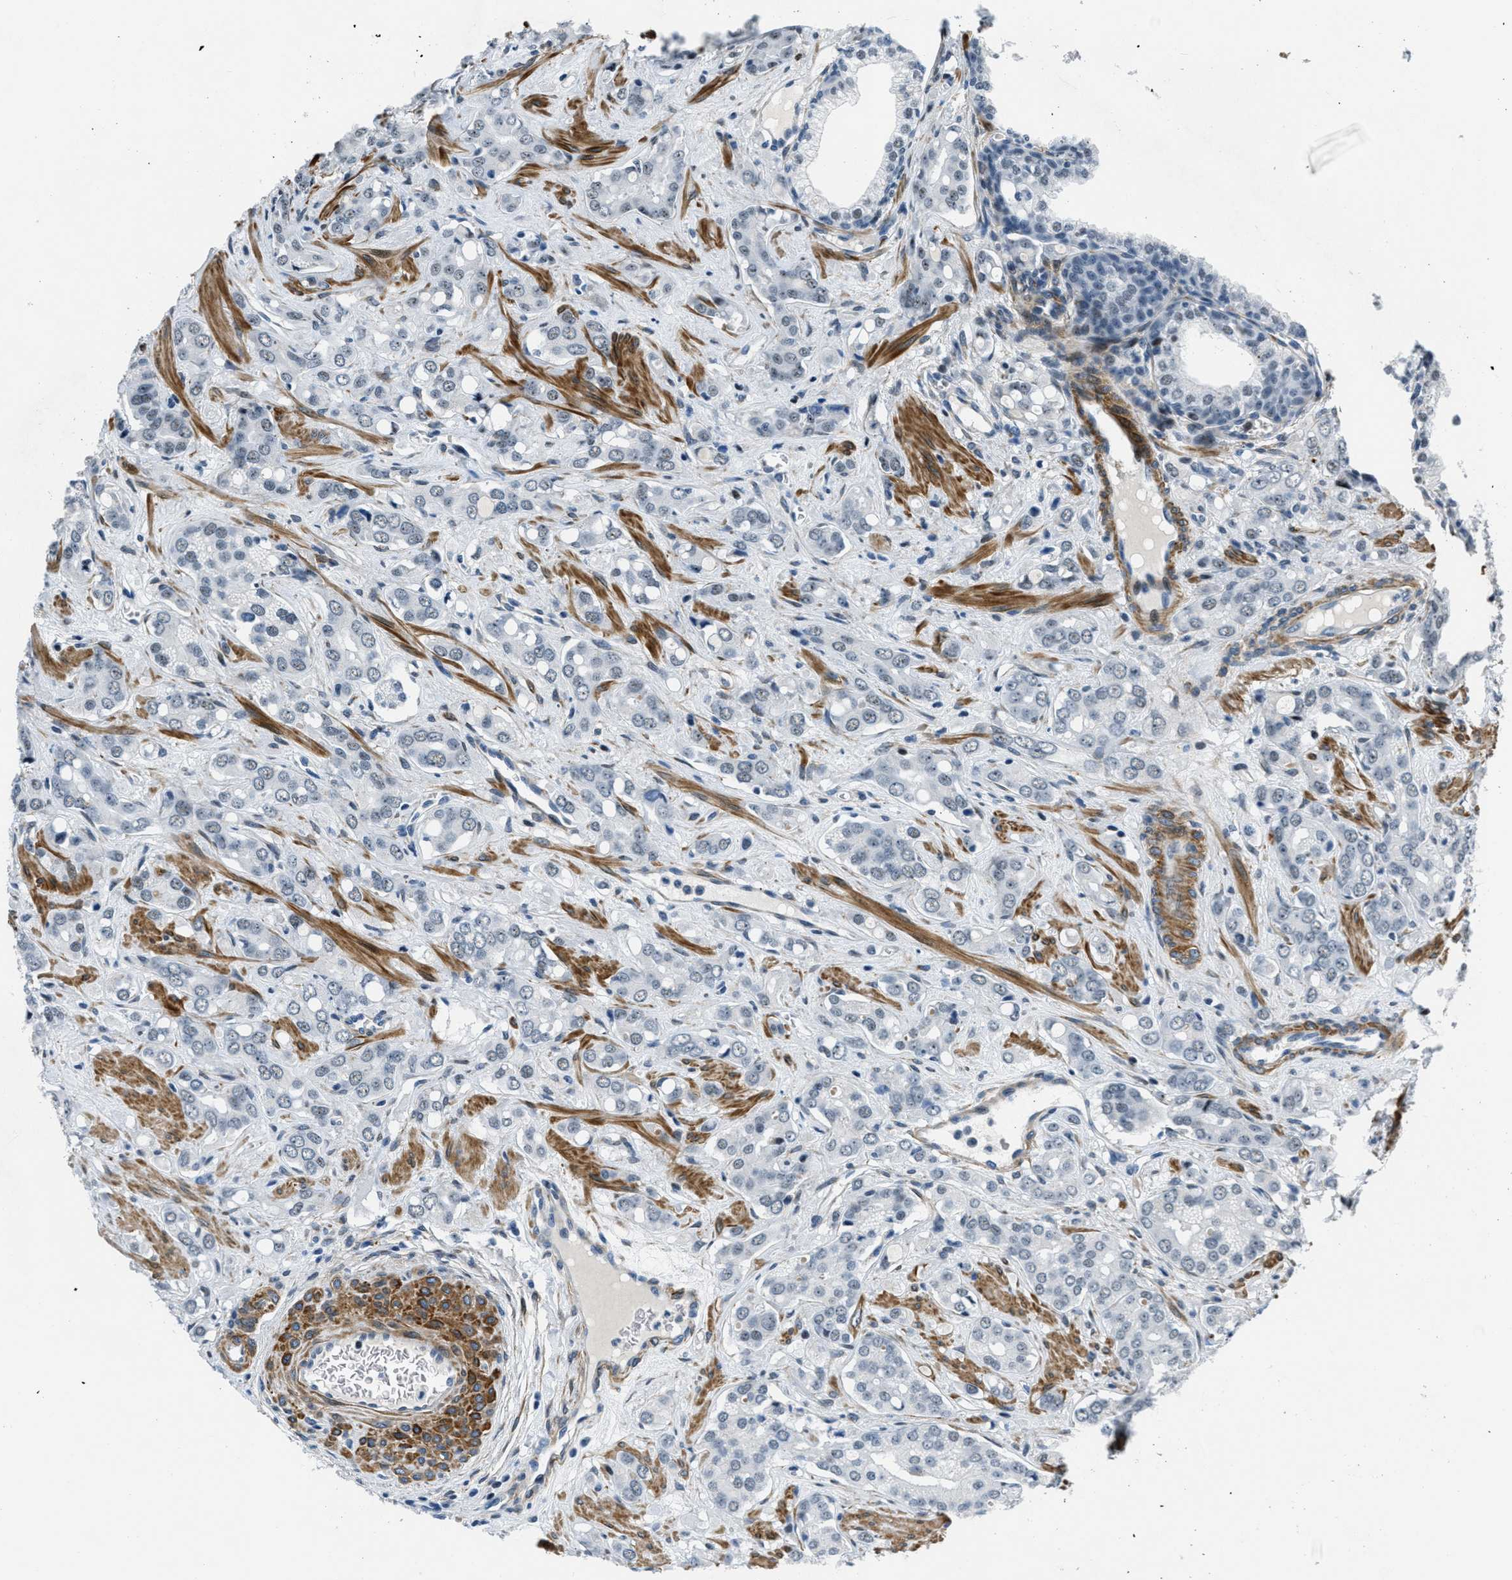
{"staining": {"intensity": "negative", "quantity": "none", "location": "none"}, "tissue": "prostate cancer", "cell_type": "Tumor cells", "image_type": "cancer", "snomed": [{"axis": "morphology", "description": "Adenocarcinoma, High grade"}, {"axis": "topography", "description": "Prostate"}], "caption": "A micrograph of prostate adenocarcinoma (high-grade) stained for a protein reveals no brown staining in tumor cells.", "gene": "ZDHHC23", "patient": {"sex": "male", "age": 52}}